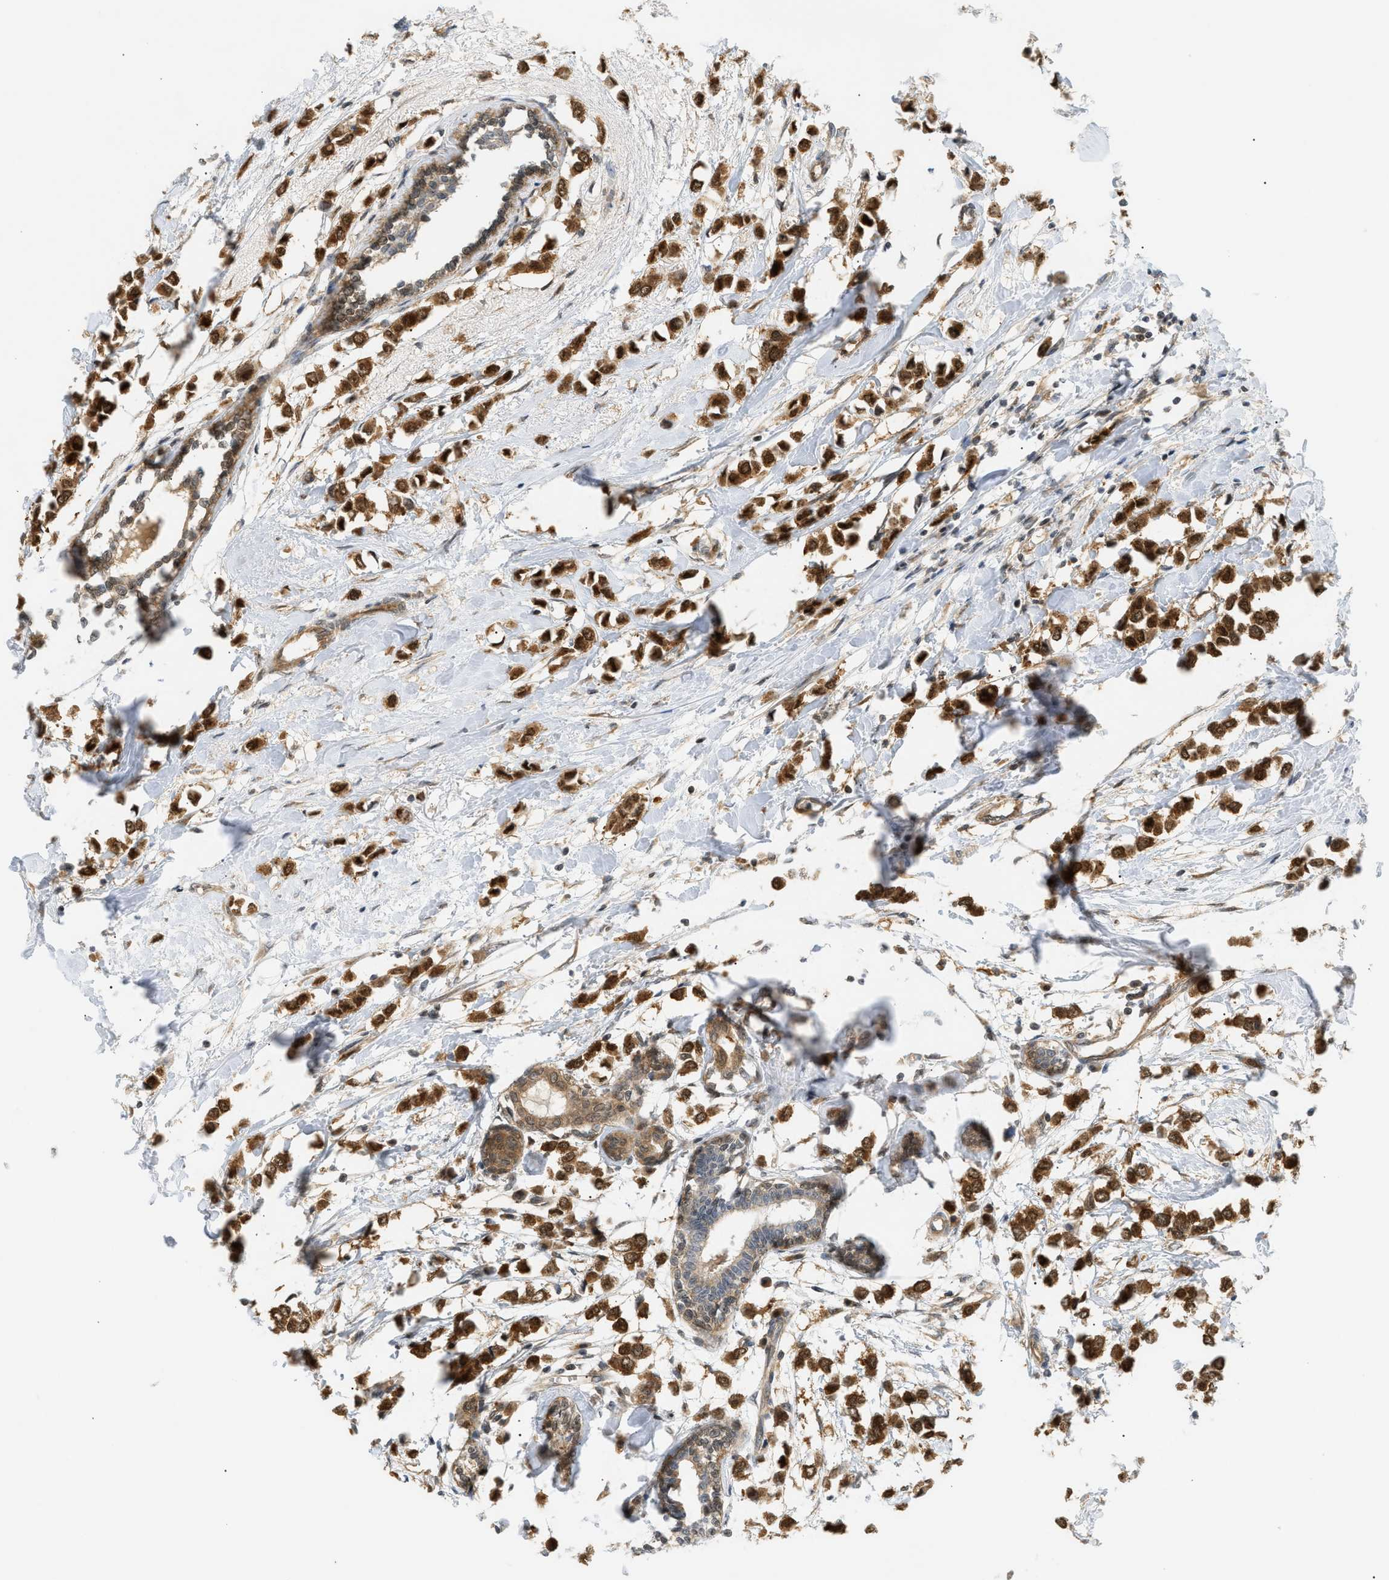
{"staining": {"intensity": "strong", "quantity": ">75%", "location": "cytoplasmic/membranous"}, "tissue": "breast cancer", "cell_type": "Tumor cells", "image_type": "cancer", "snomed": [{"axis": "morphology", "description": "Lobular carcinoma"}, {"axis": "topography", "description": "Breast"}], "caption": "Human breast lobular carcinoma stained with a brown dye displays strong cytoplasmic/membranous positive staining in approximately >75% of tumor cells.", "gene": "SHC1", "patient": {"sex": "female", "age": 51}}